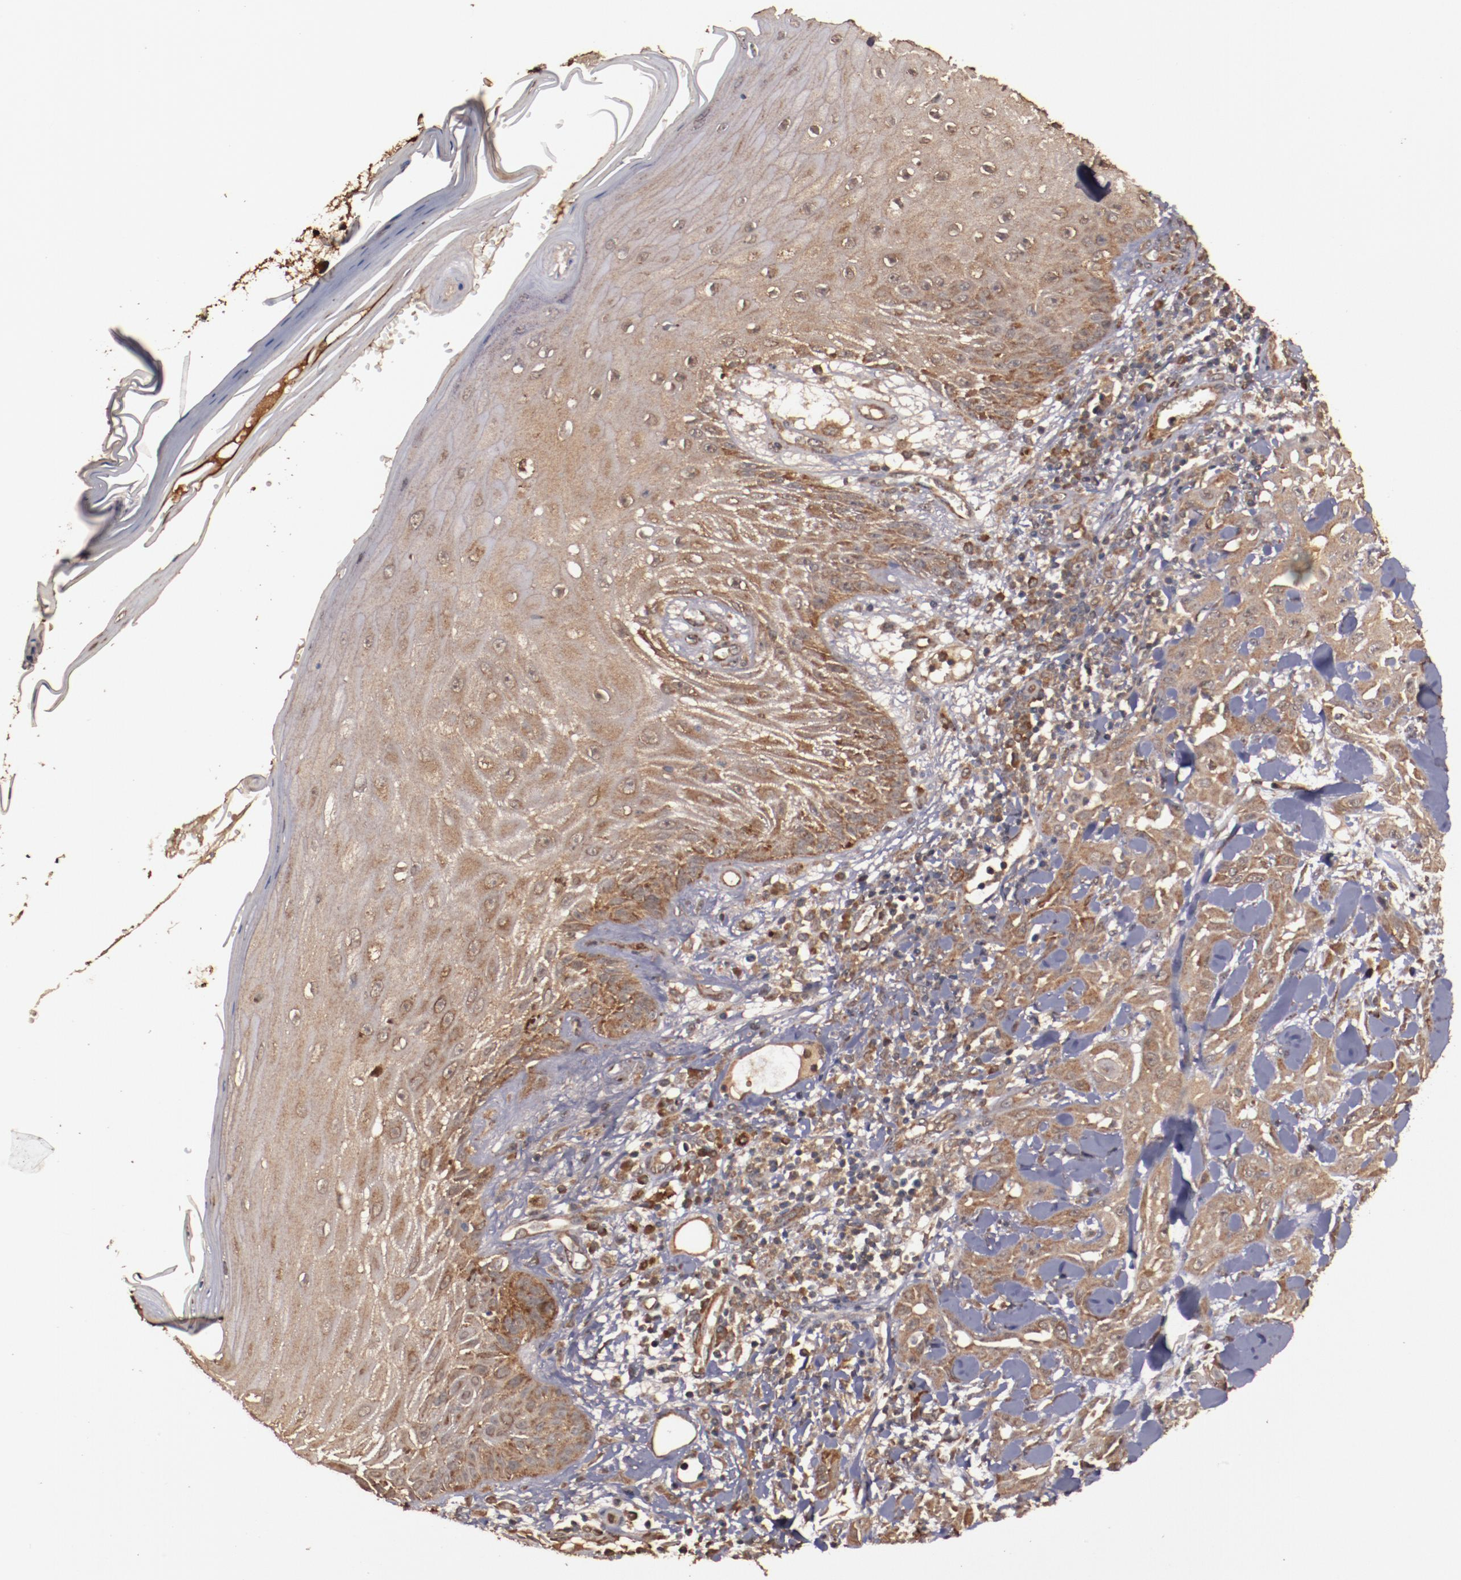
{"staining": {"intensity": "moderate", "quantity": ">75%", "location": "cytoplasmic/membranous"}, "tissue": "skin cancer", "cell_type": "Tumor cells", "image_type": "cancer", "snomed": [{"axis": "morphology", "description": "Squamous cell carcinoma, NOS"}, {"axis": "topography", "description": "Skin"}], "caption": "This is a micrograph of IHC staining of squamous cell carcinoma (skin), which shows moderate staining in the cytoplasmic/membranous of tumor cells.", "gene": "TXNDC16", "patient": {"sex": "male", "age": 24}}